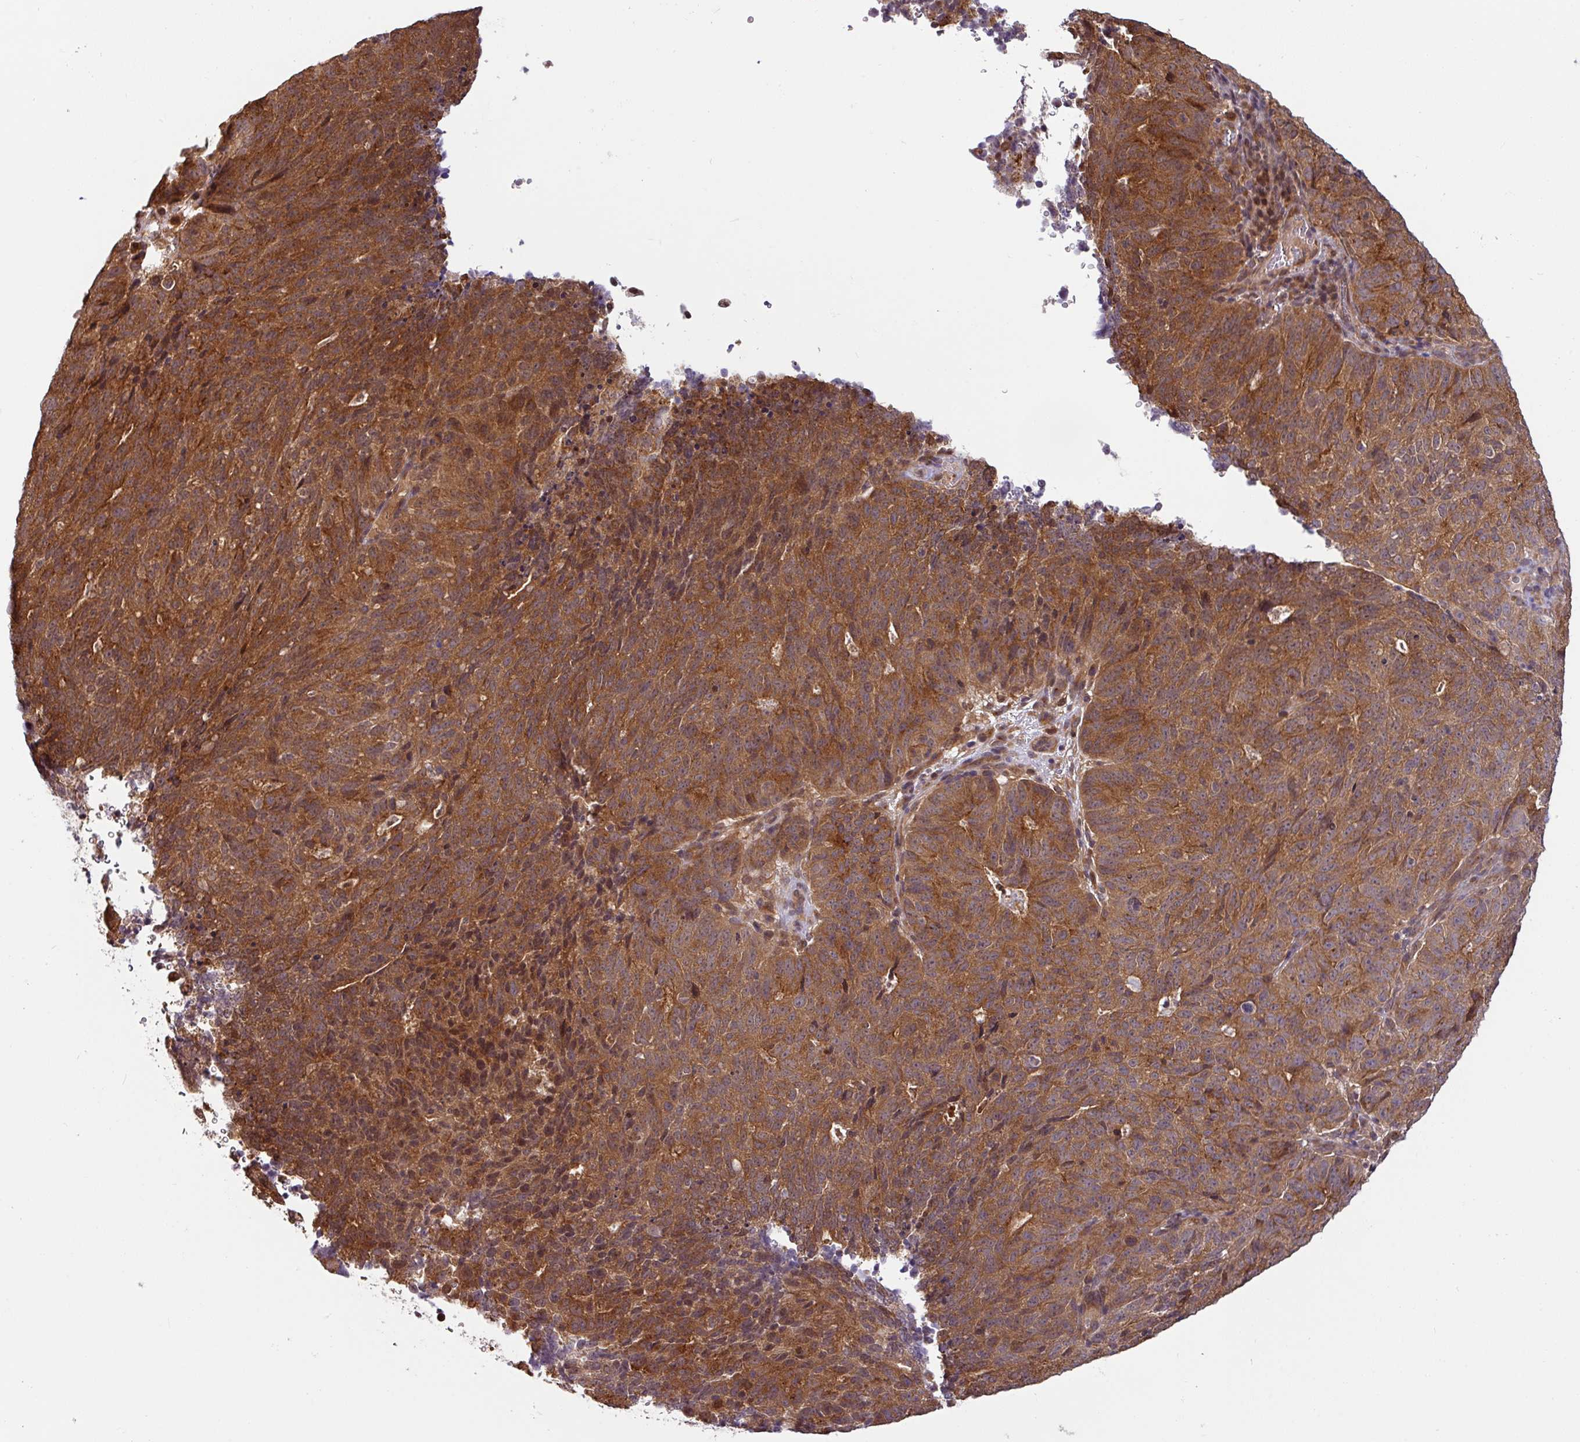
{"staining": {"intensity": "moderate", "quantity": ">75%", "location": "cytoplasmic/membranous"}, "tissue": "cervical cancer", "cell_type": "Tumor cells", "image_type": "cancer", "snomed": [{"axis": "morphology", "description": "Adenocarcinoma, NOS"}, {"axis": "topography", "description": "Cervix"}], "caption": "The image shows staining of cervical cancer (adenocarcinoma), revealing moderate cytoplasmic/membranous protein expression (brown color) within tumor cells.", "gene": "SHB", "patient": {"sex": "female", "age": 38}}